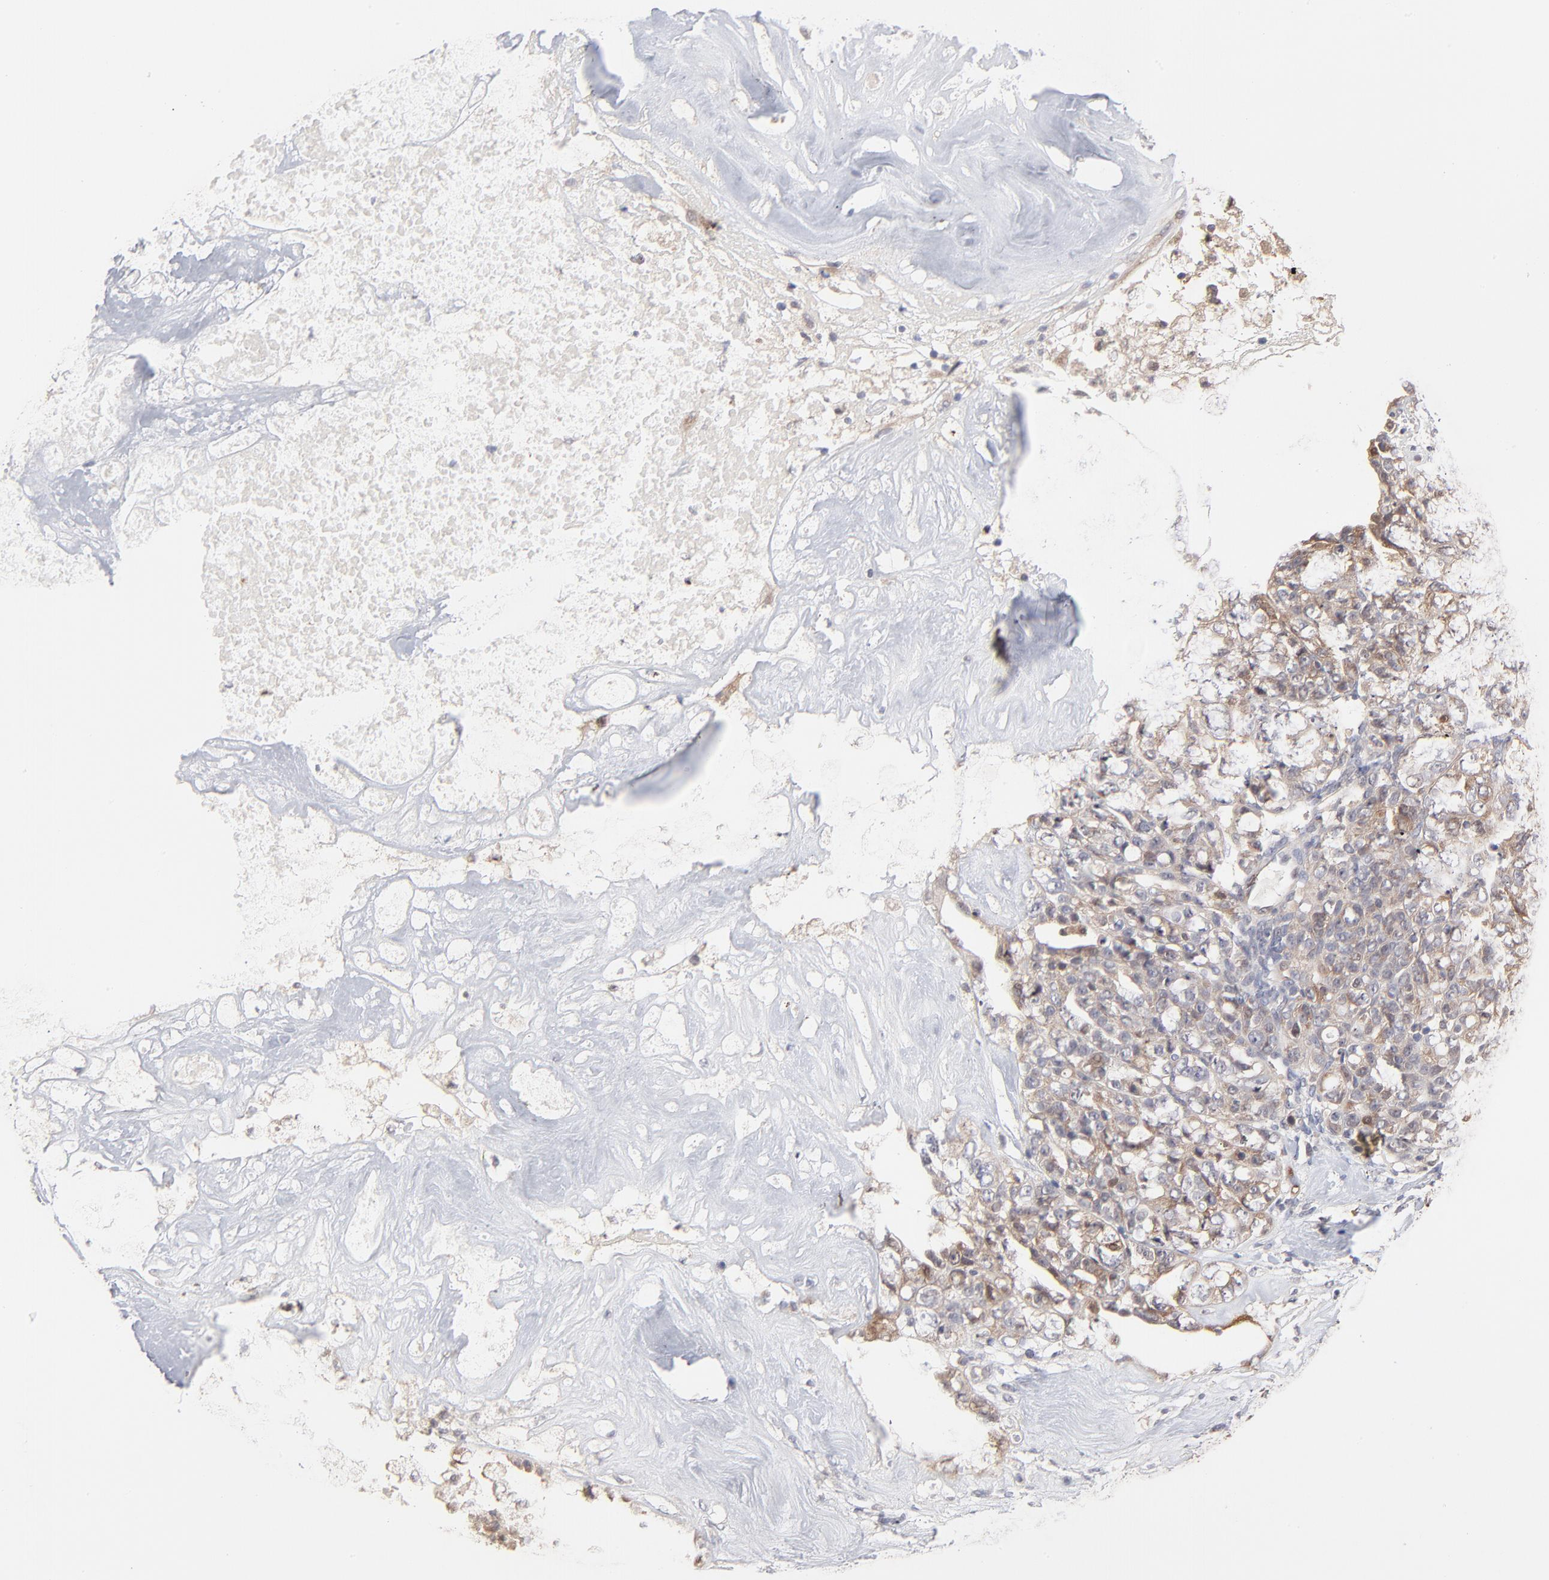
{"staining": {"intensity": "moderate", "quantity": ">75%", "location": "cytoplasmic/membranous"}, "tissue": "ovarian cancer", "cell_type": "Tumor cells", "image_type": "cancer", "snomed": [{"axis": "morphology", "description": "Cystadenocarcinoma, serous, NOS"}, {"axis": "topography", "description": "Ovary"}], "caption": "Immunohistochemistry (IHC) histopathology image of ovarian cancer (serous cystadenocarcinoma) stained for a protein (brown), which exhibits medium levels of moderate cytoplasmic/membranous expression in about >75% of tumor cells.", "gene": "IVNS1ABP", "patient": {"sex": "female", "age": 66}}